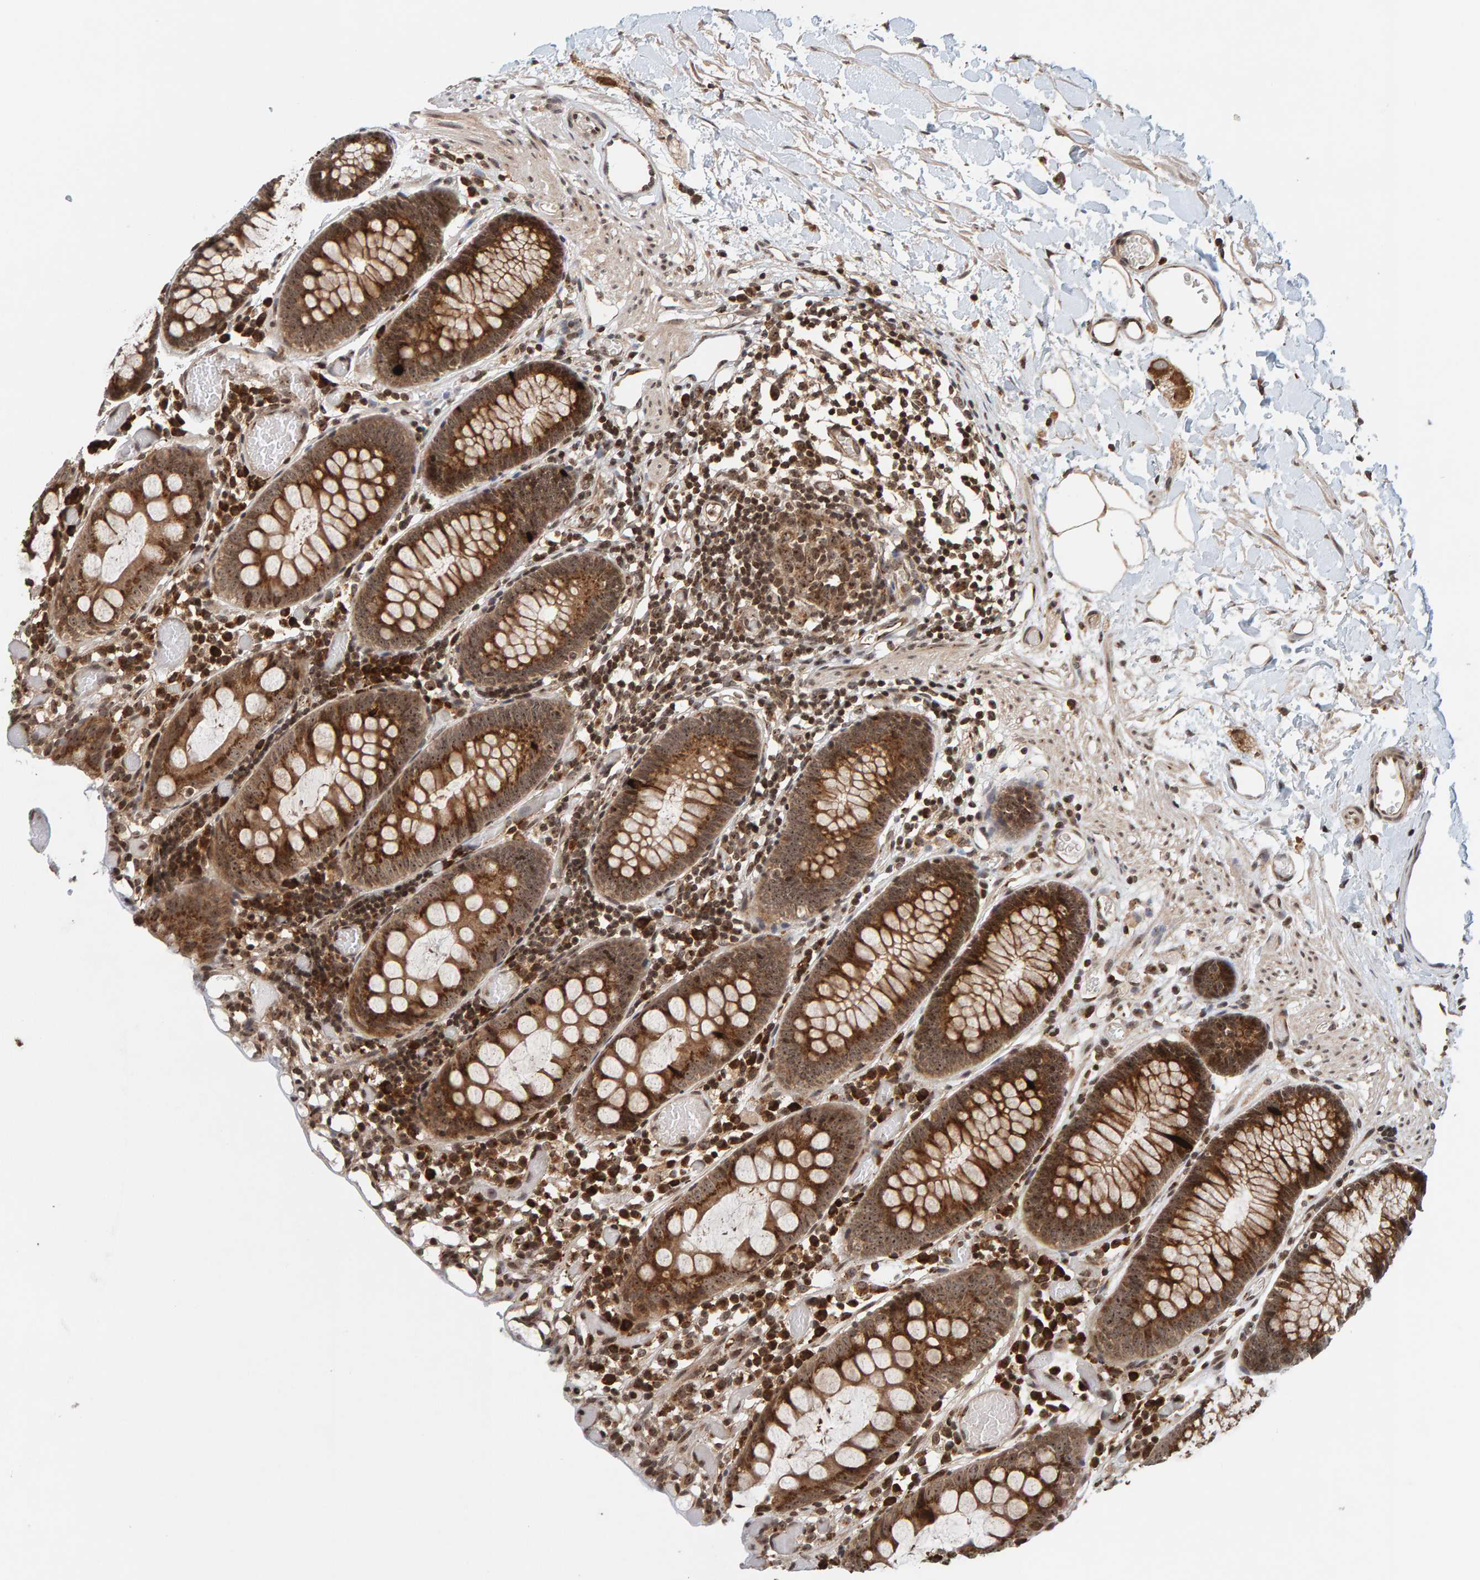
{"staining": {"intensity": "moderate", "quantity": ">75%", "location": "cytoplasmic/membranous,nuclear"}, "tissue": "colon", "cell_type": "Endothelial cells", "image_type": "normal", "snomed": [{"axis": "morphology", "description": "Normal tissue, NOS"}, {"axis": "topography", "description": "Colon"}], "caption": "This image displays immunohistochemistry staining of normal colon, with medium moderate cytoplasmic/membranous,nuclear expression in approximately >75% of endothelial cells.", "gene": "CCDC182", "patient": {"sex": "male", "age": 14}}